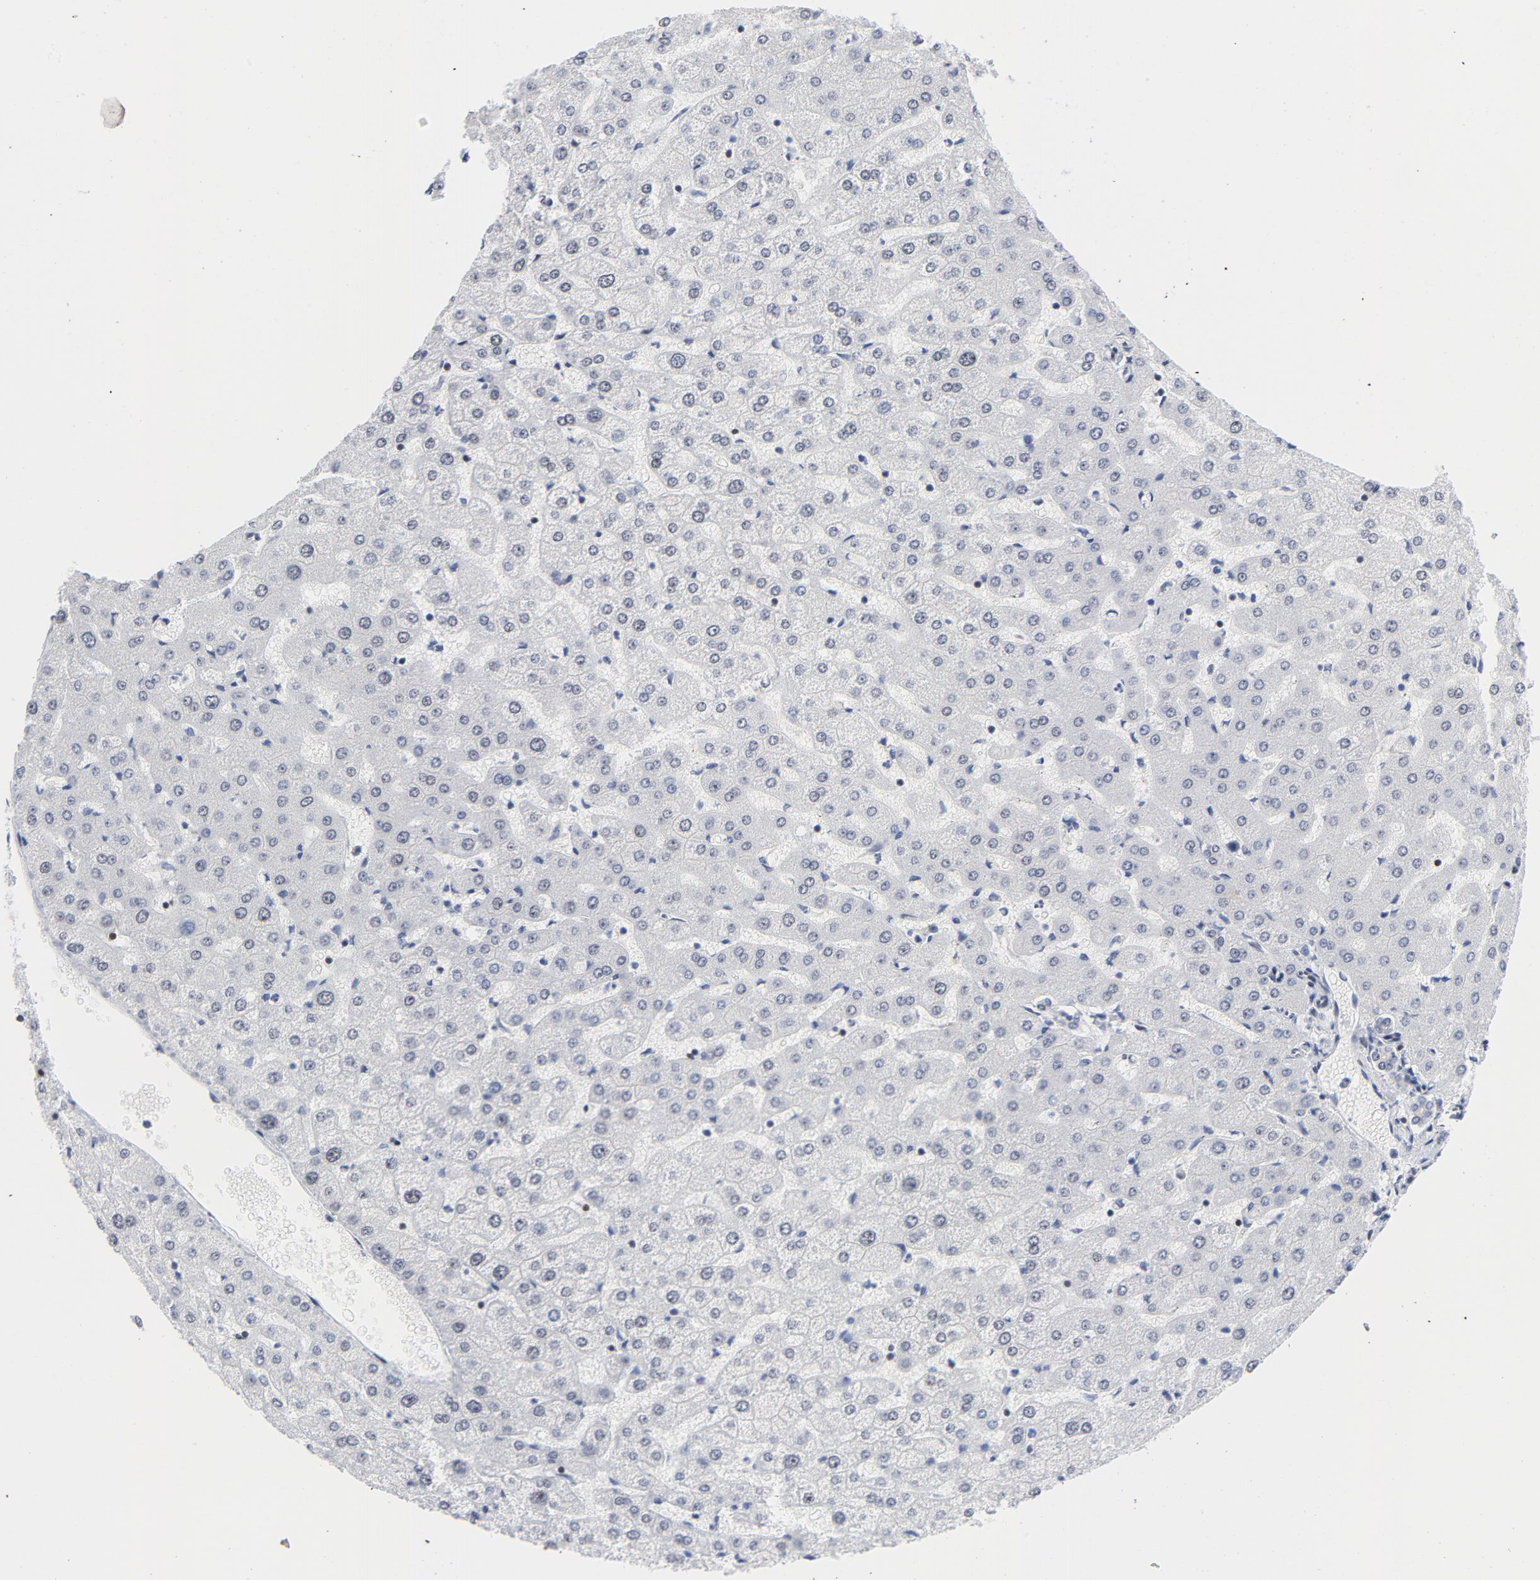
{"staining": {"intensity": "negative", "quantity": "none", "location": "none"}, "tissue": "liver", "cell_type": "Cholangiocytes", "image_type": "normal", "snomed": [{"axis": "morphology", "description": "Normal tissue, NOS"}, {"axis": "morphology", "description": "Fibrosis, NOS"}, {"axis": "topography", "description": "Liver"}], "caption": "The immunohistochemistry (IHC) image has no significant staining in cholangiocytes of liver. Nuclei are stained in blue.", "gene": "NFIC", "patient": {"sex": "female", "age": 29}}